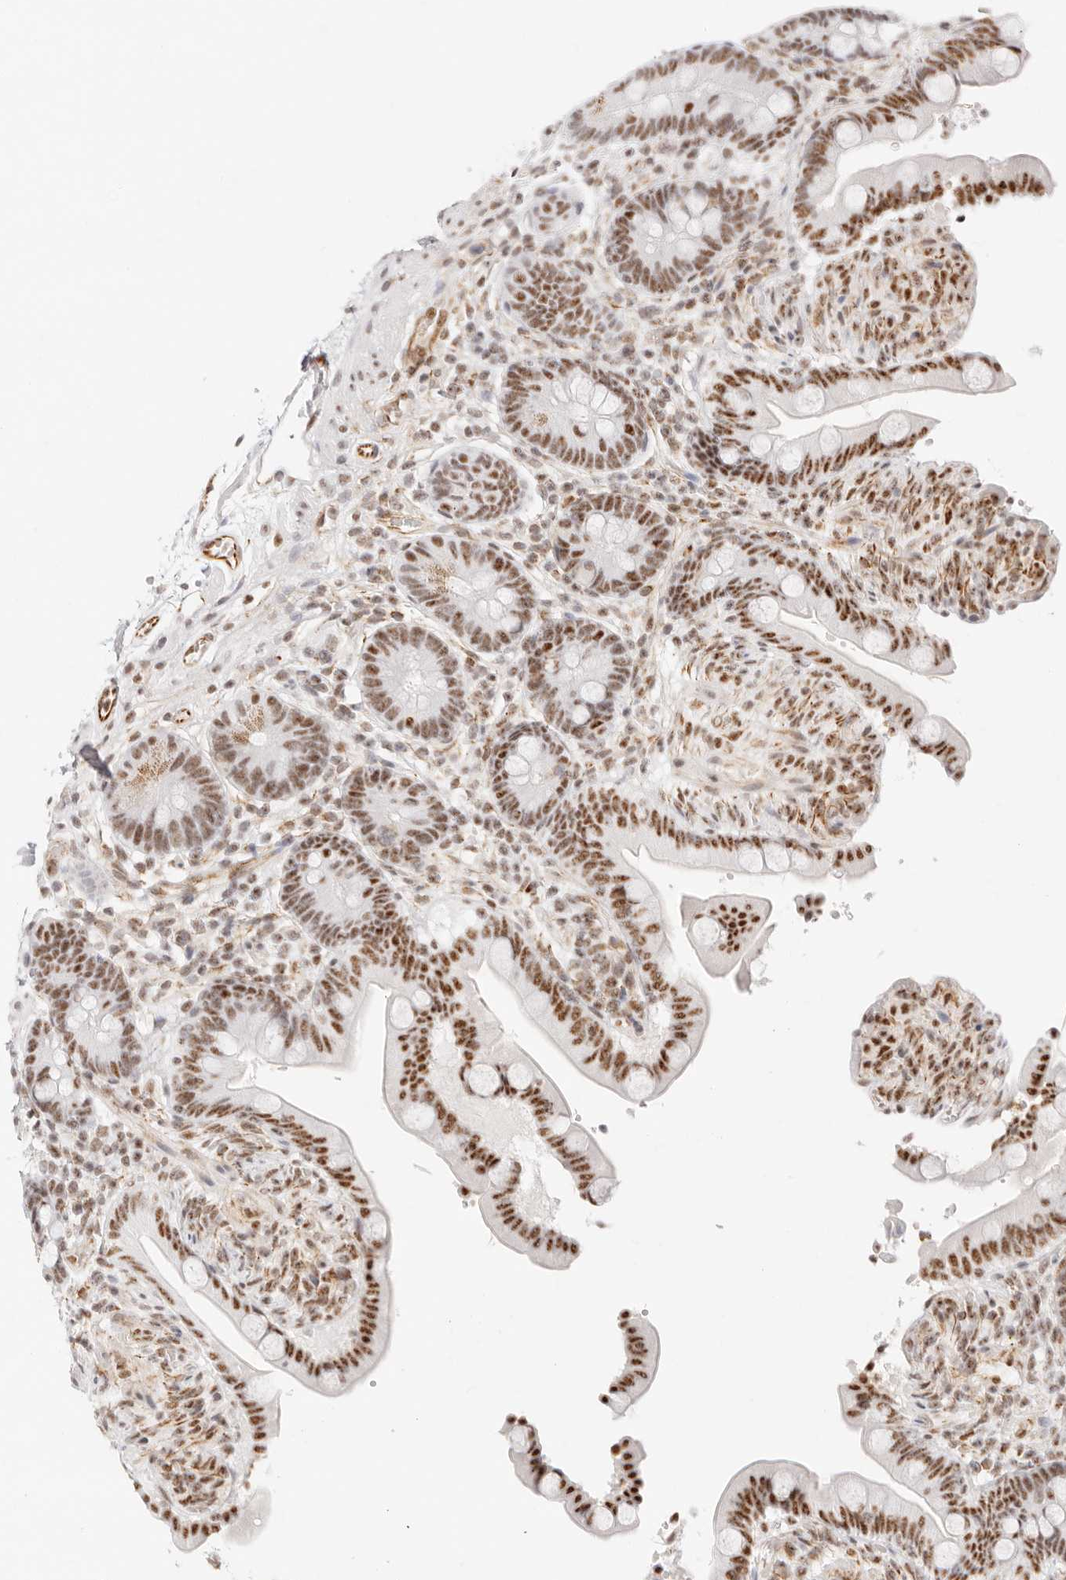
{"staining": {"intensity": "moderate", "quantity": ">75%", "location": "cytoplasmic/membranous,nuclear"}, "tissue": "colon", "cell_type": "Endothelial cells", "image_type": "normal", "snomed": [{"axis": "morphology", "description": "Normal tissue, NOS"}, {"axis": "topography", "description": "Smooth muscle"}, {"axis": "topography", "description": "Colon"}], "caption": "The histopathology image reveals staining of benign colon, revealing moderate cytoplasmic/membranous,nuclear protein staining (brown color) within endothelial cells.", "gene": "ZC3H11A", "patient": {"sex": "male", "age": 73}}